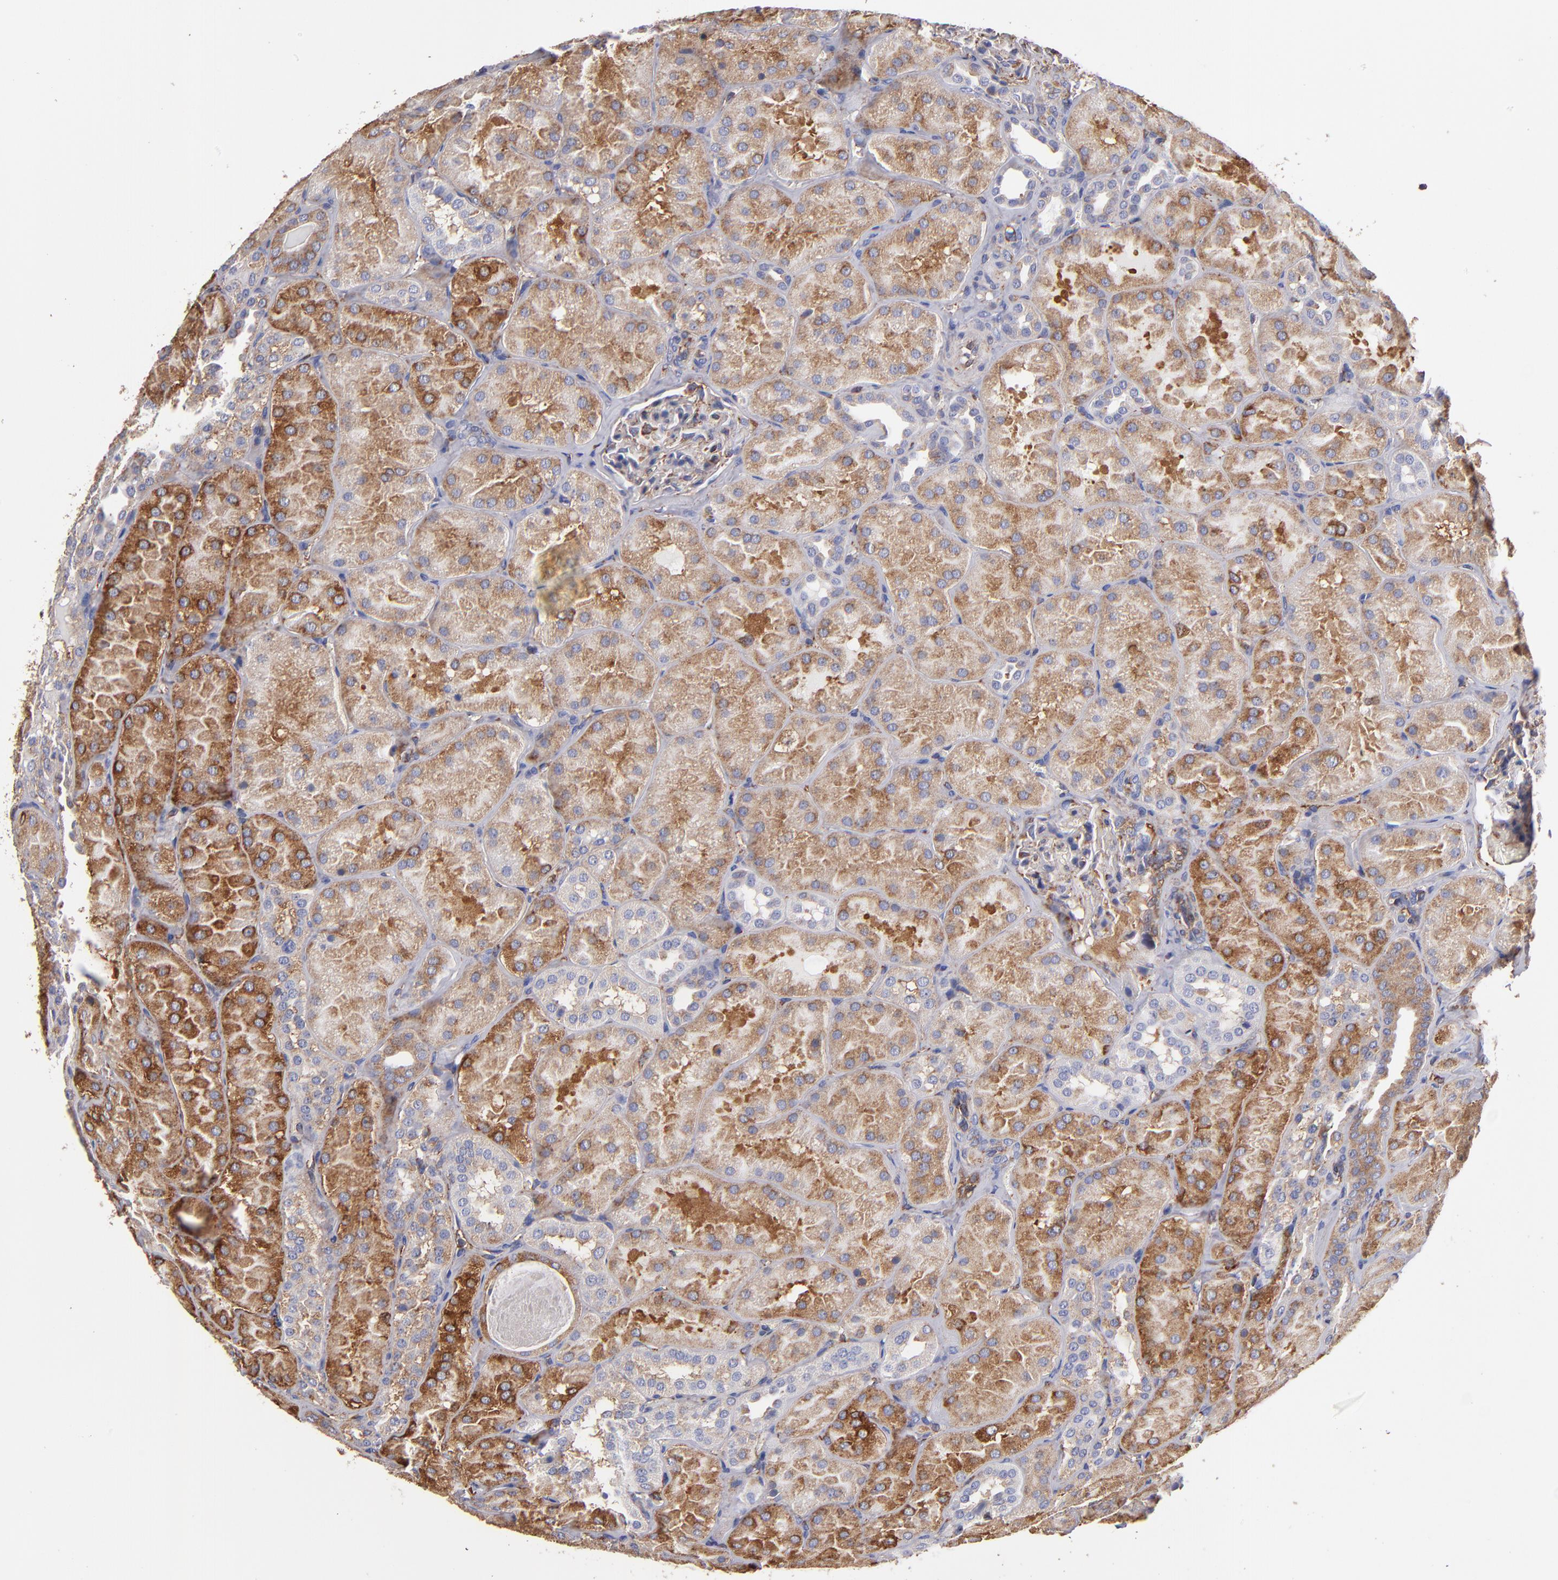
{"staining": {"intensity": "weak", "quantity": "<25%", "location": "cytoplasmic/membranous"}, "tissue": "kidney", "cell_type": "Cells in glomeruli", "image_type": "normal", "snomed": [{"axis": "morphology", "description": "Normal tissue, NOS"}, {"axis": "topography", "description": "Kidney"}], "caption": "IHC photomicrograph of normal kidney stained for a protein (brown), which reveals no positivity in cells in glomeruli.", "gene": "MVP", "patient": {"sex": "male", "age": 28}}